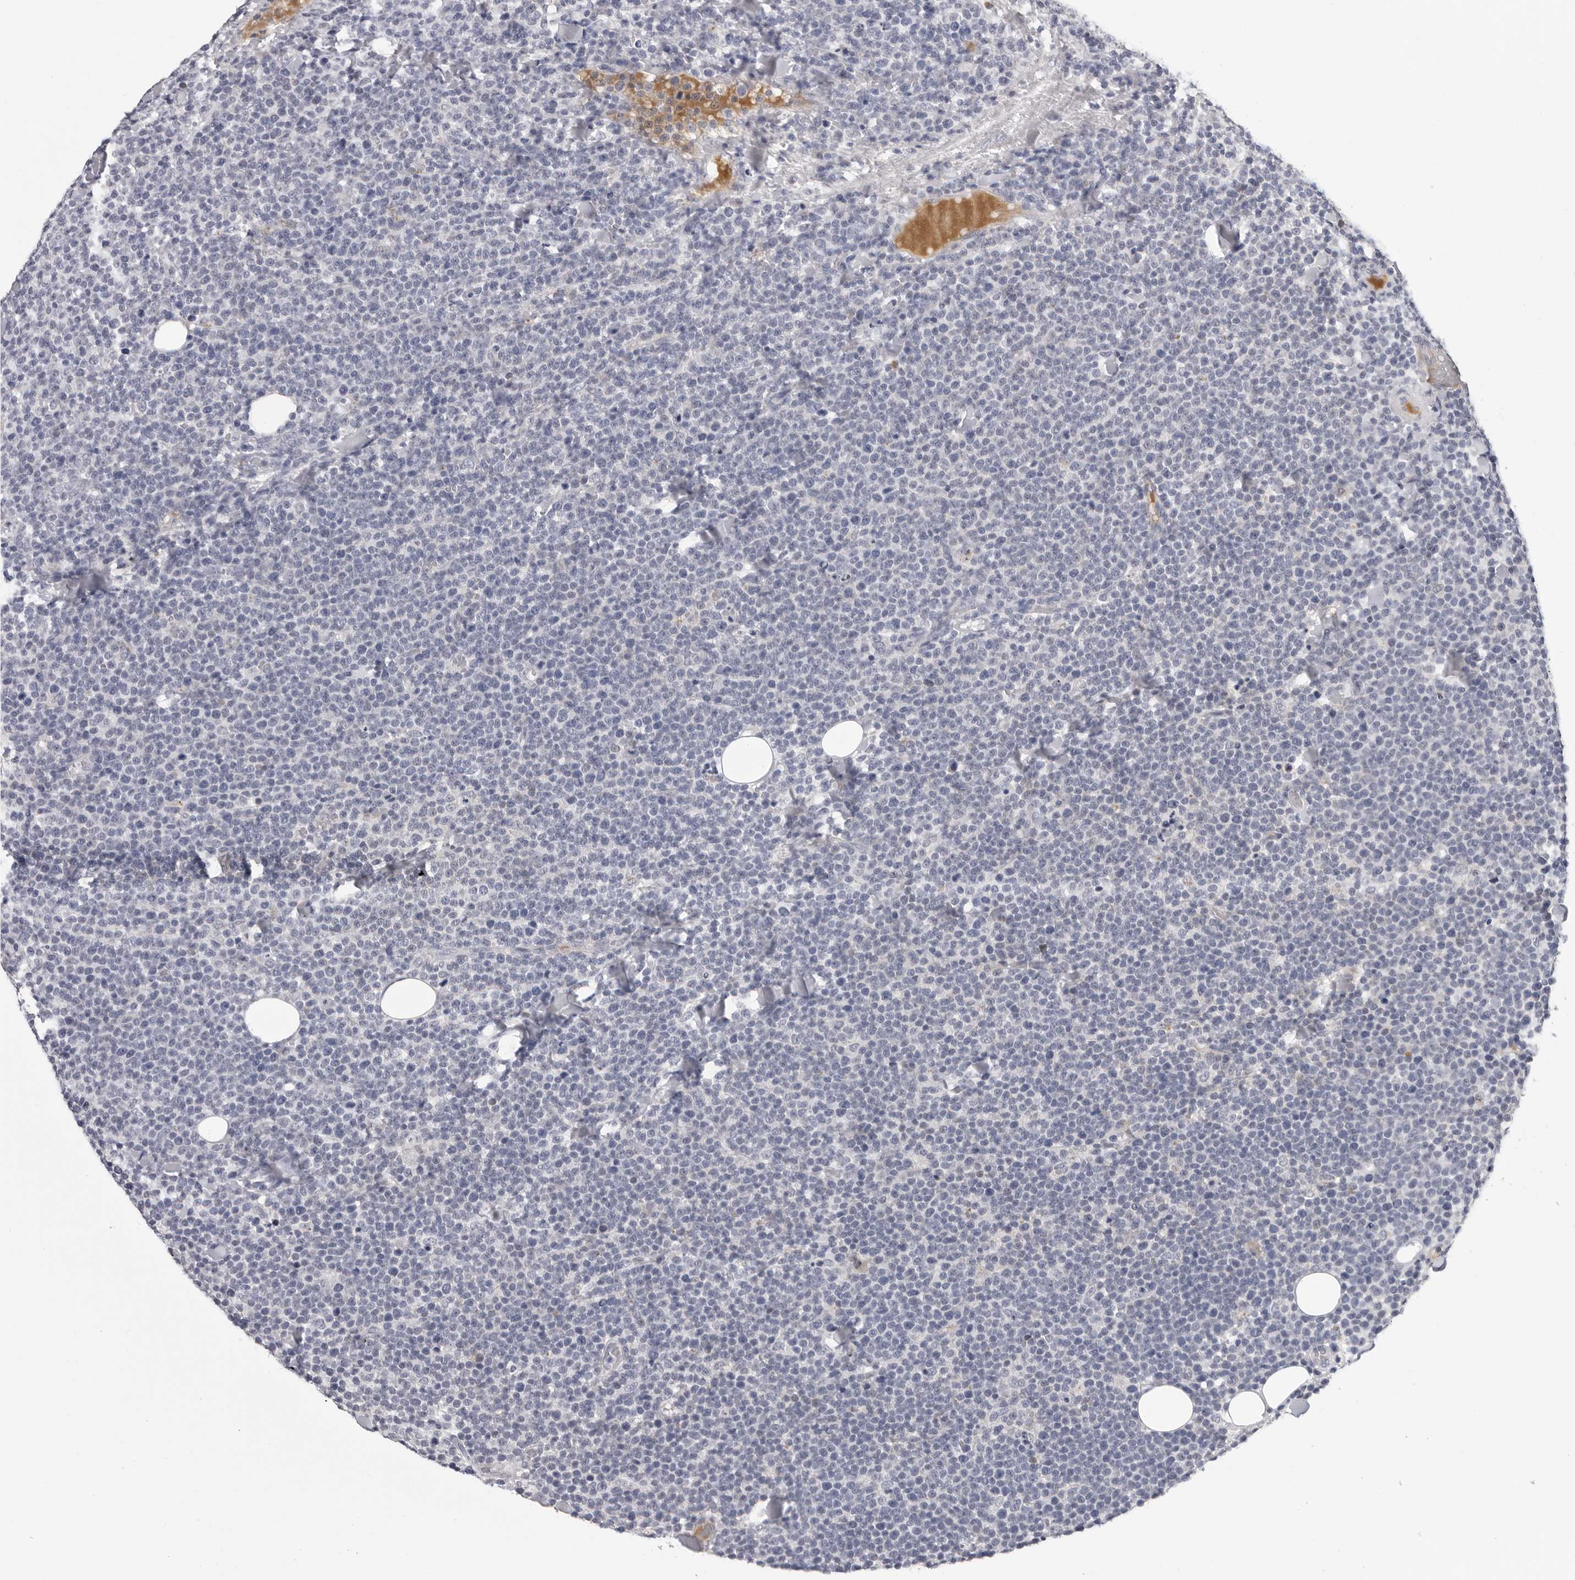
{"staining": {"intensity": "negative", "quantity": "none", "location": "none"}, "tissue": "lymphoma", "cell_type": "Tumor cells", "image_type": "cancer", "snomed": [{"axis": "morphology", "description": "Malignant lymphoma, non-Hodgkin's type, High grade"}, {"axis": "topography", "description": "Lymph node"}], "caption": "DAB immunohistochemical staining of malignant lymphoma, non-Hodgkin's type (high-grade) demonstrates no significant expression in tumor cells. Nuclei are stained in blue.", "gene": "ZNF502", "patient": {"sex": "male", "age": 61}}